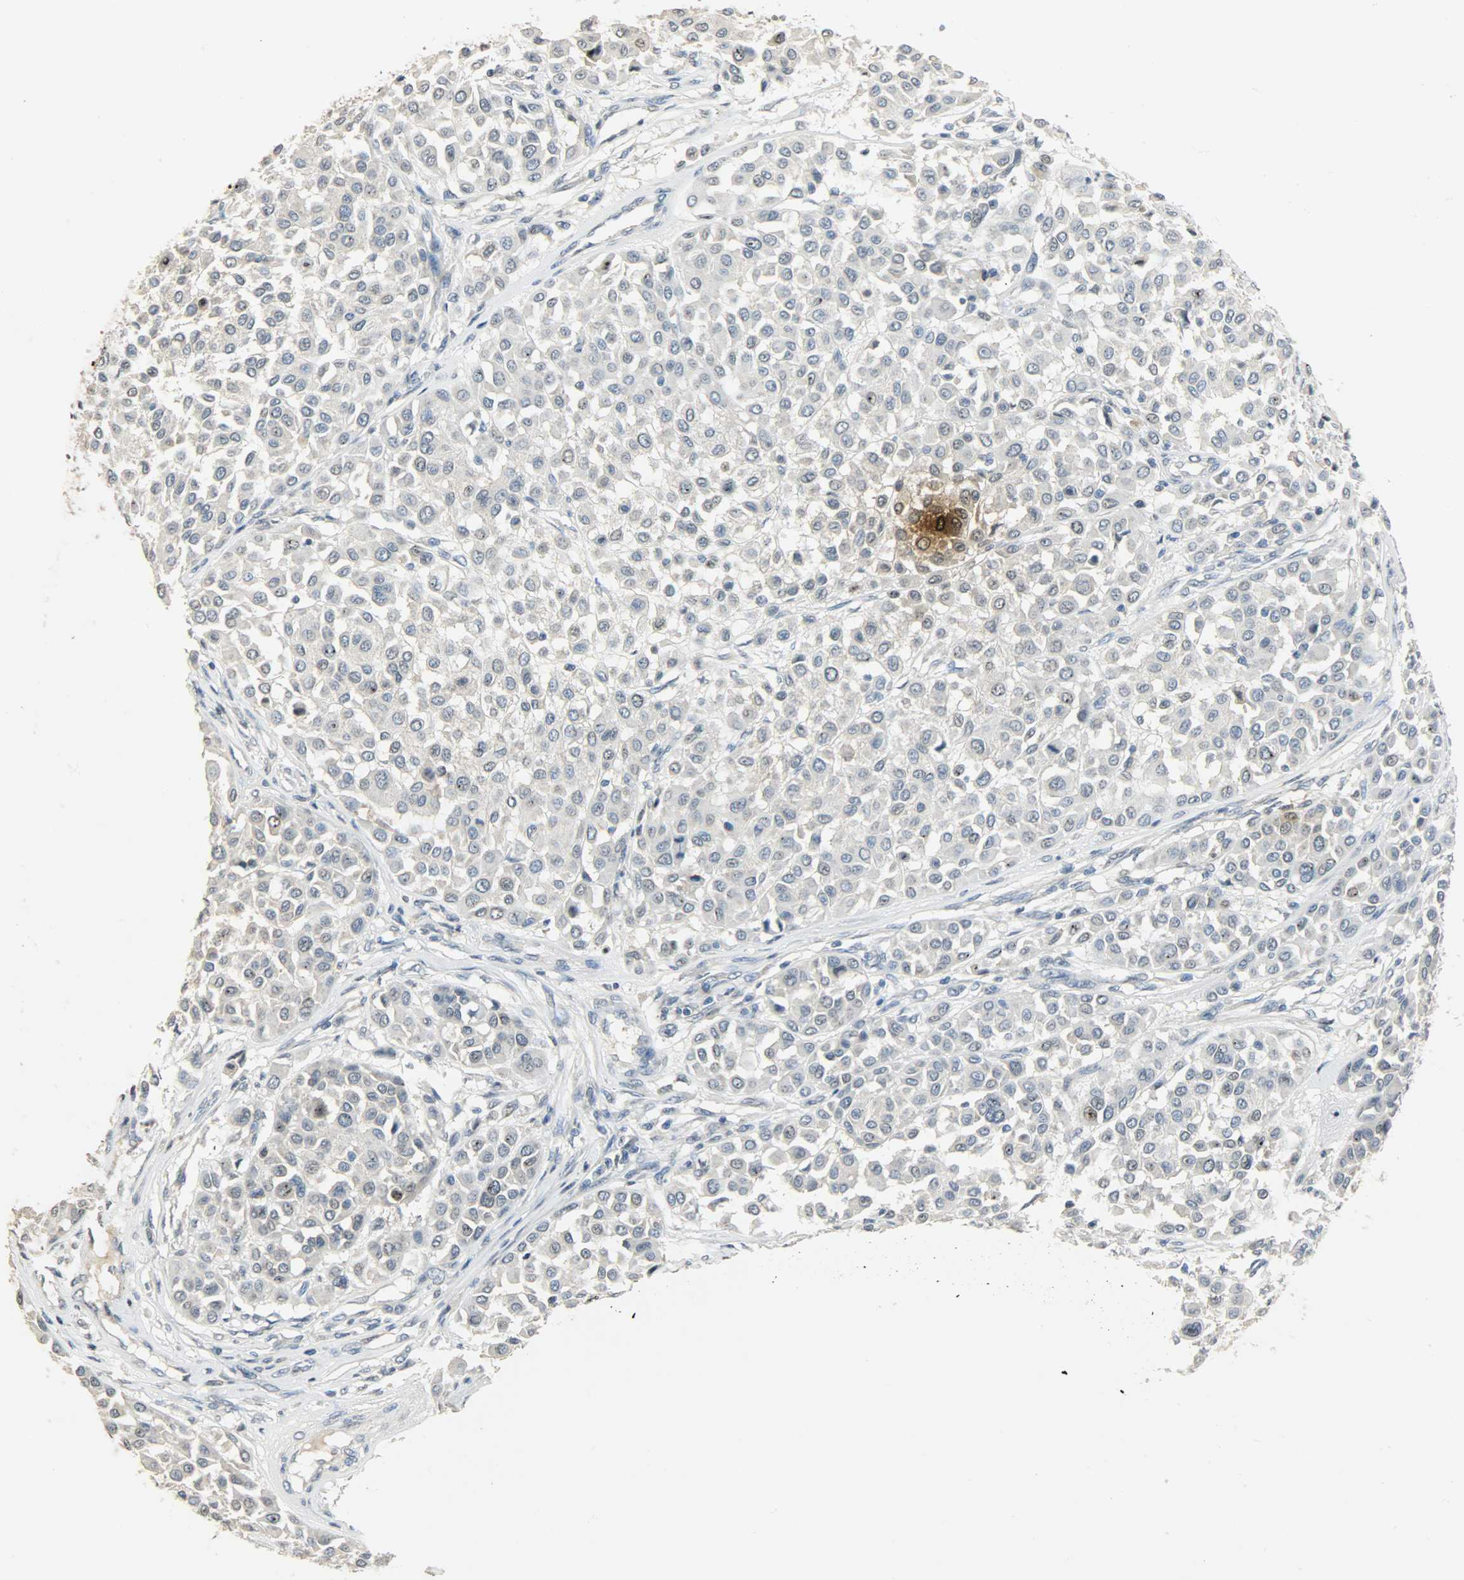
{"staining": {"intensity": "negative", "quantity": "none", "location": "none"}, "tissue": "melanoma", "cell_type": "Tumor cells", "image_type": "cancer", "snomed": [{"axis": "morphology", "description": "Malignant melanoma, Metastatic site"}, {"axis": "topography", "description": "Soft tissue"}], "caption": "Immunohistochemical staining of human melanoma demonstrates no significant expression in tumor cells. The staining was performed using DAB to visualize the protein expression in brown, while the nuclei were stained in blue with hematoxylin (Magnification: 20x).", "gene": "DNAJB6", "patient": {"sex": "male", "age": 41}}